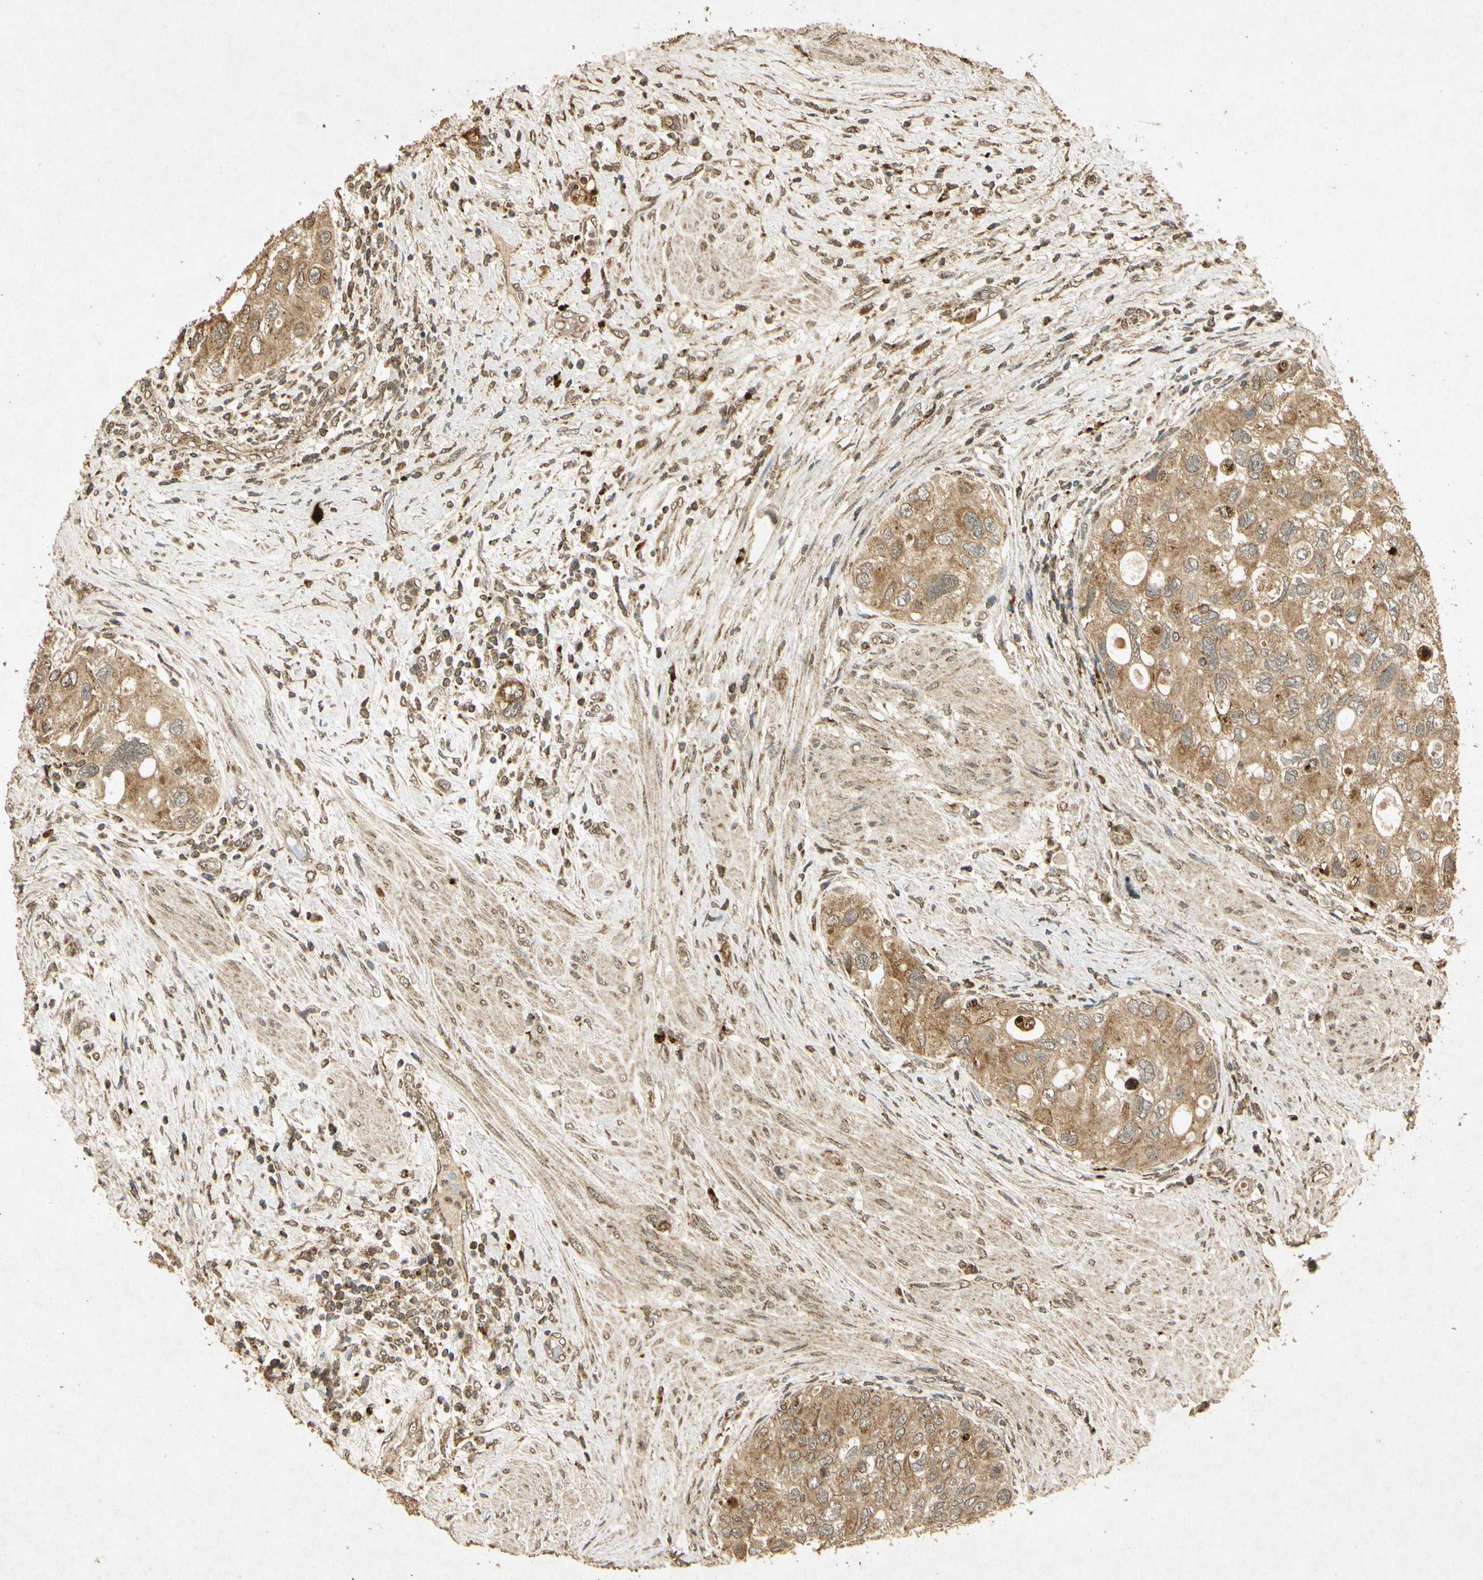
{"staining": {"intensity": "moderate", "quantity": ">75%", "location": "cytoplasmic/membranous"}, "tissue": "urothelial cancer", "cell_type": "Tumor cells", "image_type": "cancer", "snomed": [{"axis": "morphology", "description": "Urothelial carcinoma, High grade"}, {"axis": "topography", "description": "Urinary bladder"}], "caption": "A medium amount of moderate cytoplasmic/membranous staining is identified in about >75% of tumor cells in urothelial carcinoma (high-grade) tissue. (DAB IHC with brightfield microscopy, high magnification).", "gene": "PRDX3", "patient": {"sex": "female", "age": 56}}